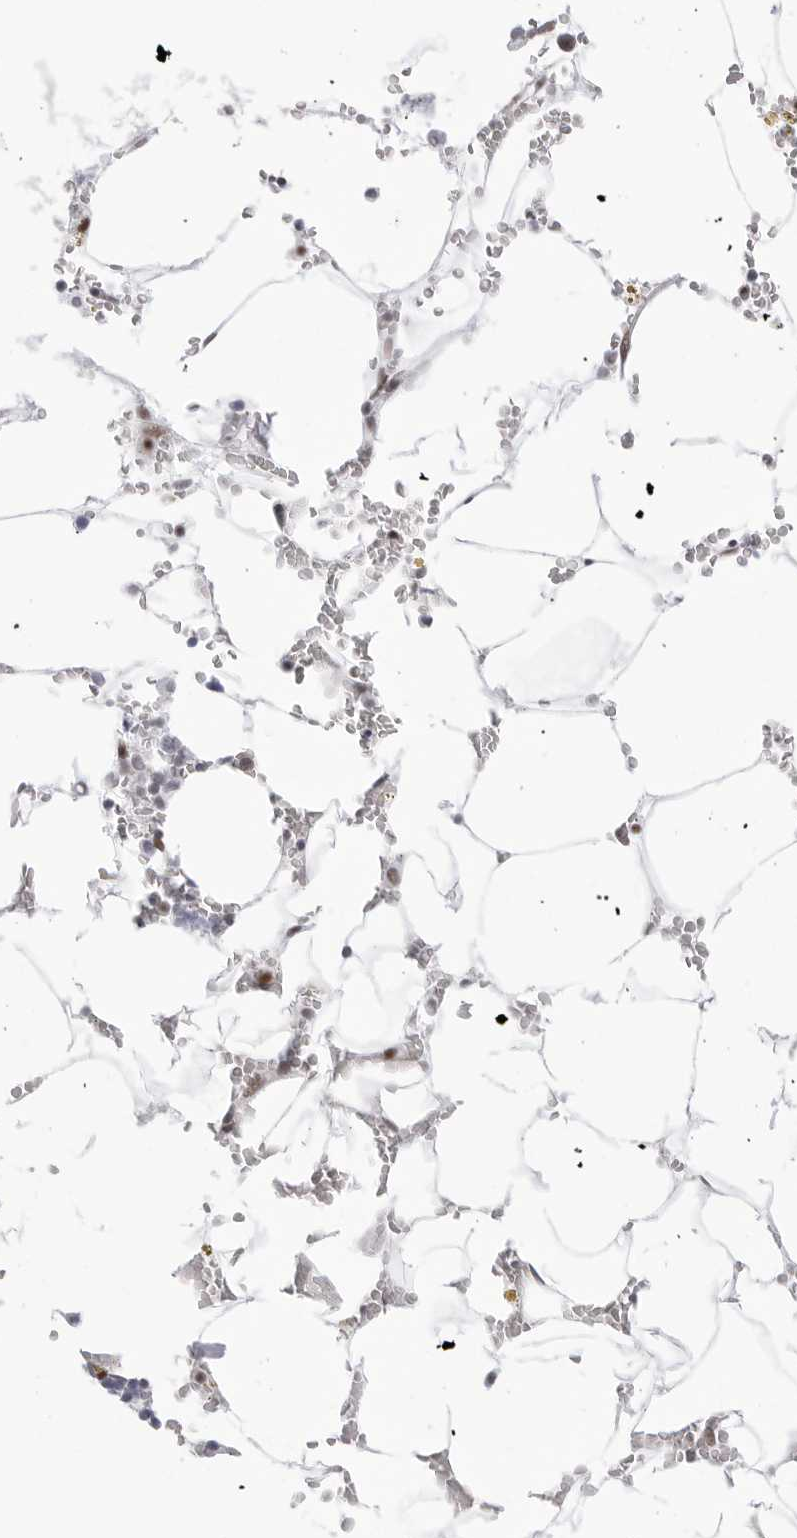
{"staining": {"intensity": "weak", "quantity": "<25%", "location": "nuclear"}, "tissue": "bone marrow", "cell_type": "Hematopoietic cells", "image_type": "normal", "snomed": [{"axis": "morphology", "description": "Normal tissue, NOS"}, {"axis": "topography", "description": "Bone marrow"}], "caption": "Micrograph shows no significant protein positivity in hematopoietic cells of benign bone marrow.", "gene": "C1orf162", "patient": {"sex": "male", "age": 70}}